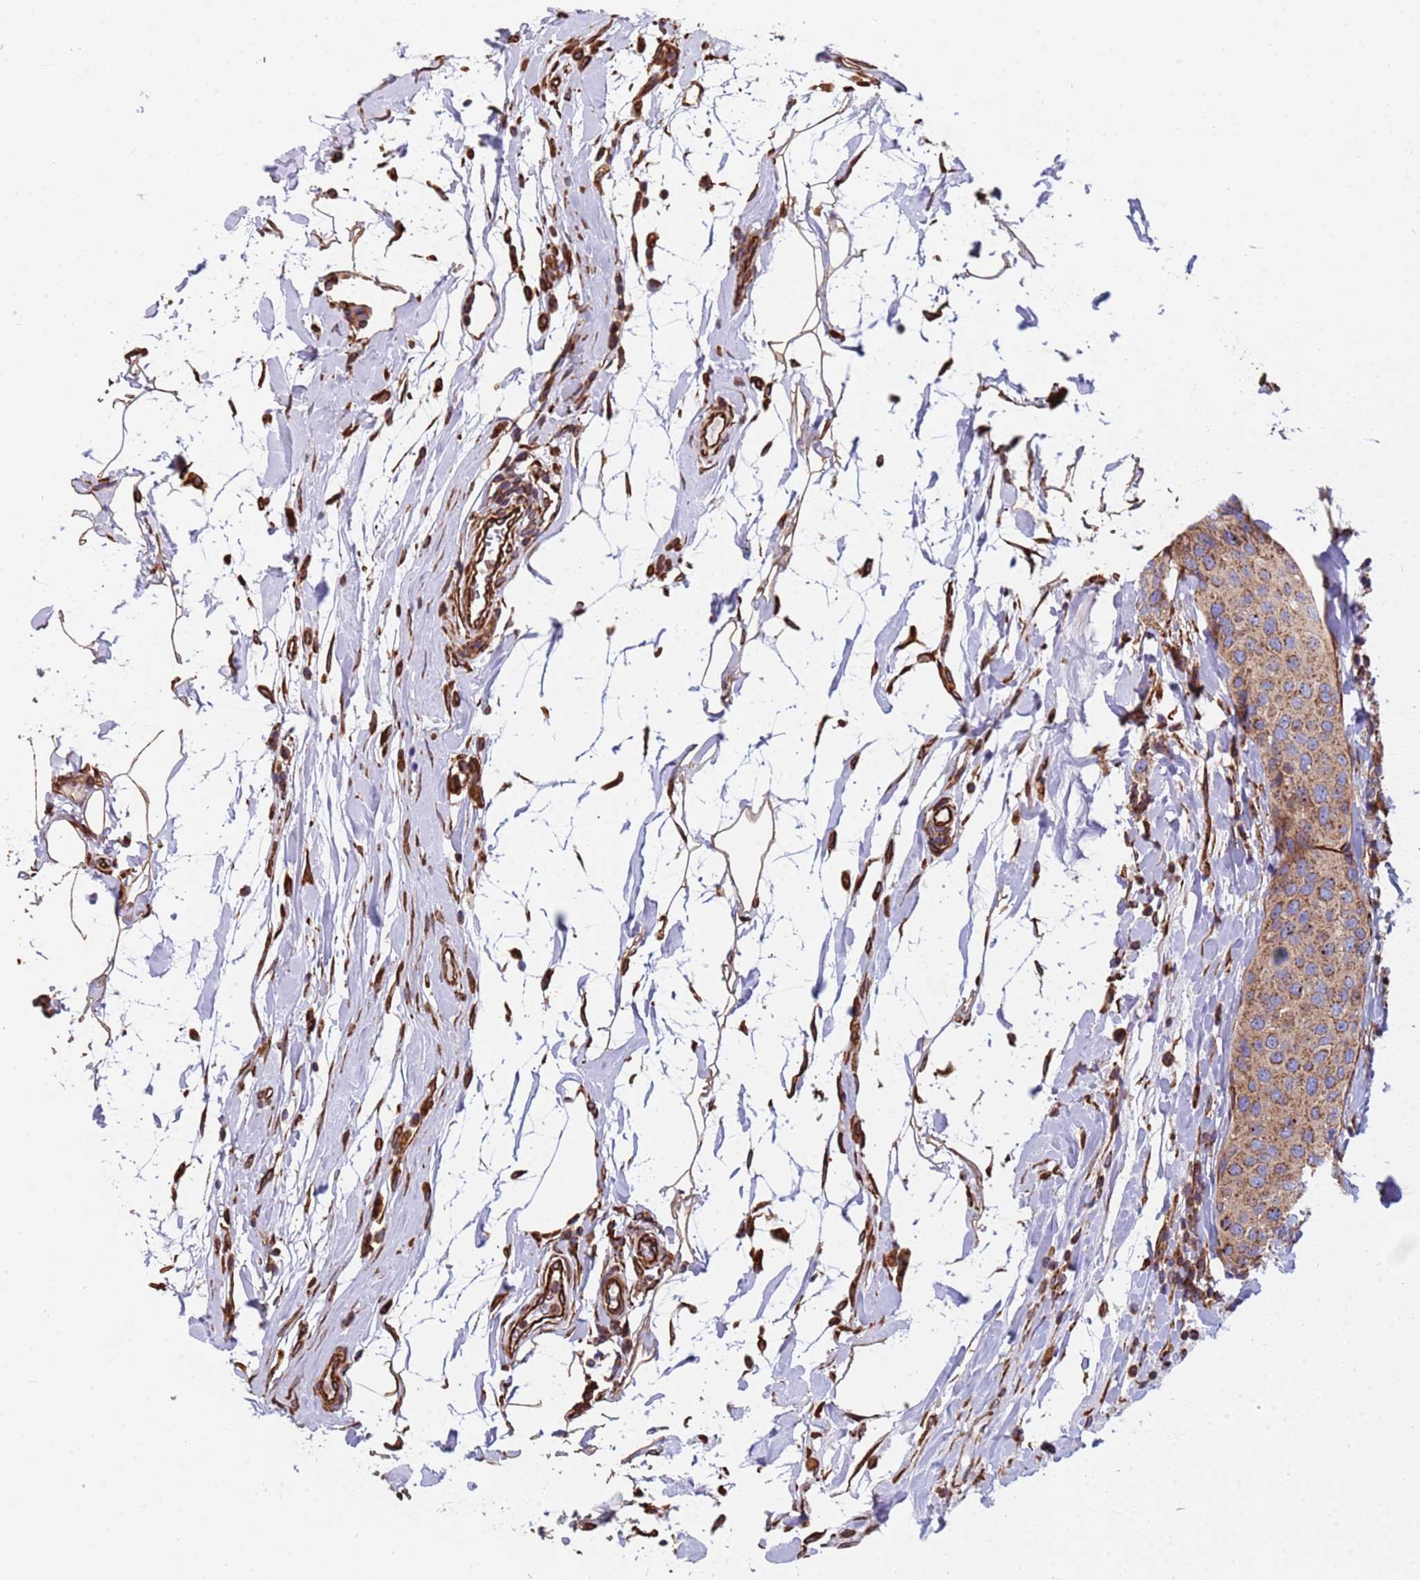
{"staining": {"intensity": "moderate", "quantity": ">75%", "location": "cytoplasmic/membranous"}, "tissue": "breast cancer", "cell_type": "Tumor cells", "image_type": "cancer", "snomed": [{"axis": "morphology", "description": "Duct carcinoma"}, {"axis": "topography", "description": "Breast"}], "caption": "Brown immunohistochemical staining in infiltrating ductal carcinoma (breast) displays moderate cytoplasmic/membranous positivity in about >75% of tumor cells.", "gene": "NUDT12", "patient": {"sex": "female", "age": 55}}